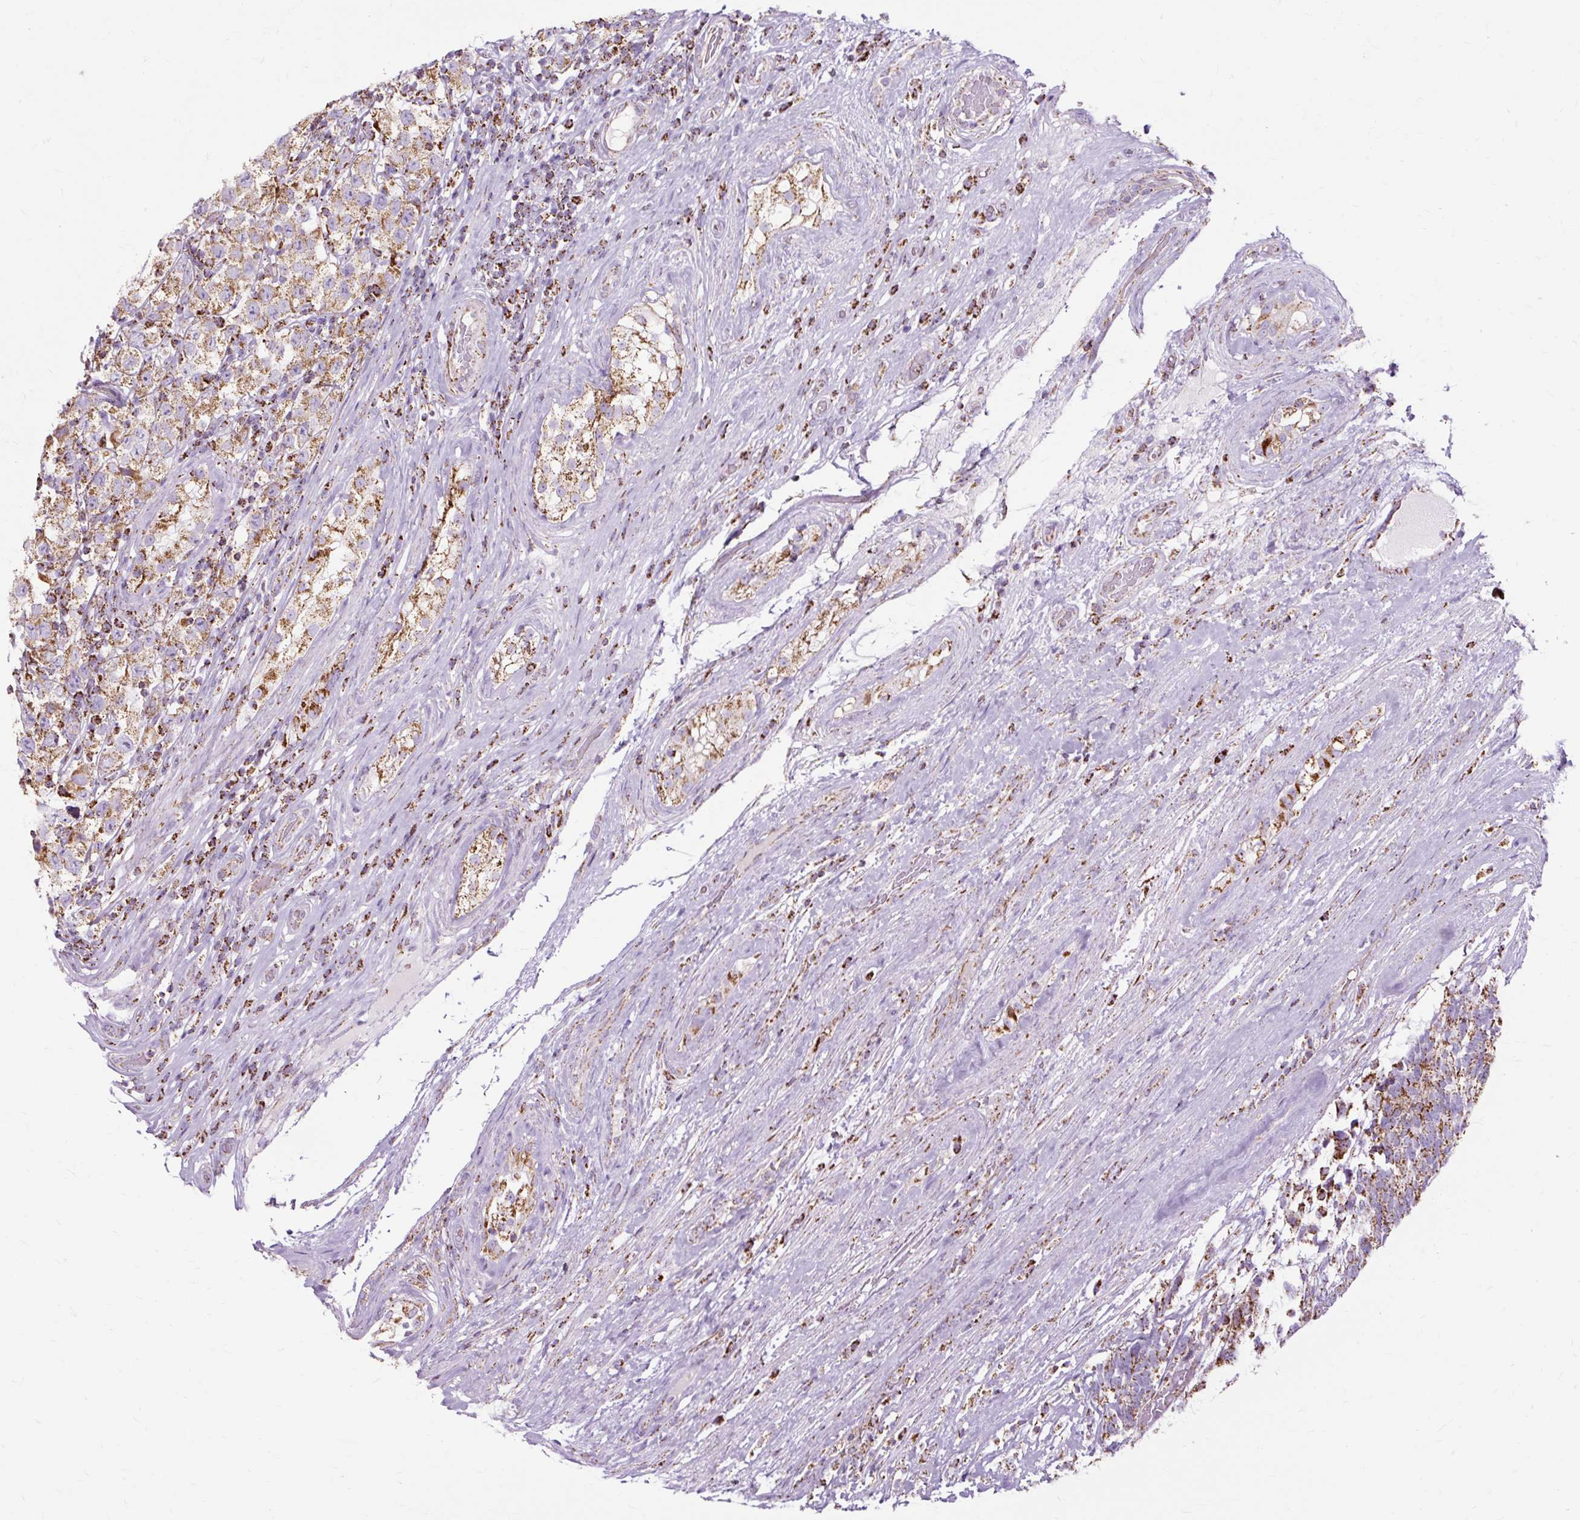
{"staining": {"intensity": "moderate", "quantity": ">75%", "location": "cytoplasmic/membranous"}, "tissue": "testis cancer", "cell_type": "Tumor cells", "image_type": "cancer", "snomed": [{"axis": "morphology", "description": "Seminoma, NOS"}, {"axis": "morphology", "description": "Carcinoma, Embryonal, NOS"}, {"axis": "topography", "description": "Testis"}], "caption": "Tumor cells display moderate cytoplasmic/membranous positivity in about >75% of cells in seminoma (testis). (brown staining indicates protein expression, while blue staining denotes nuclei).", "gene": "DLAT", "patient": {"sex": "male", "age": 41}}